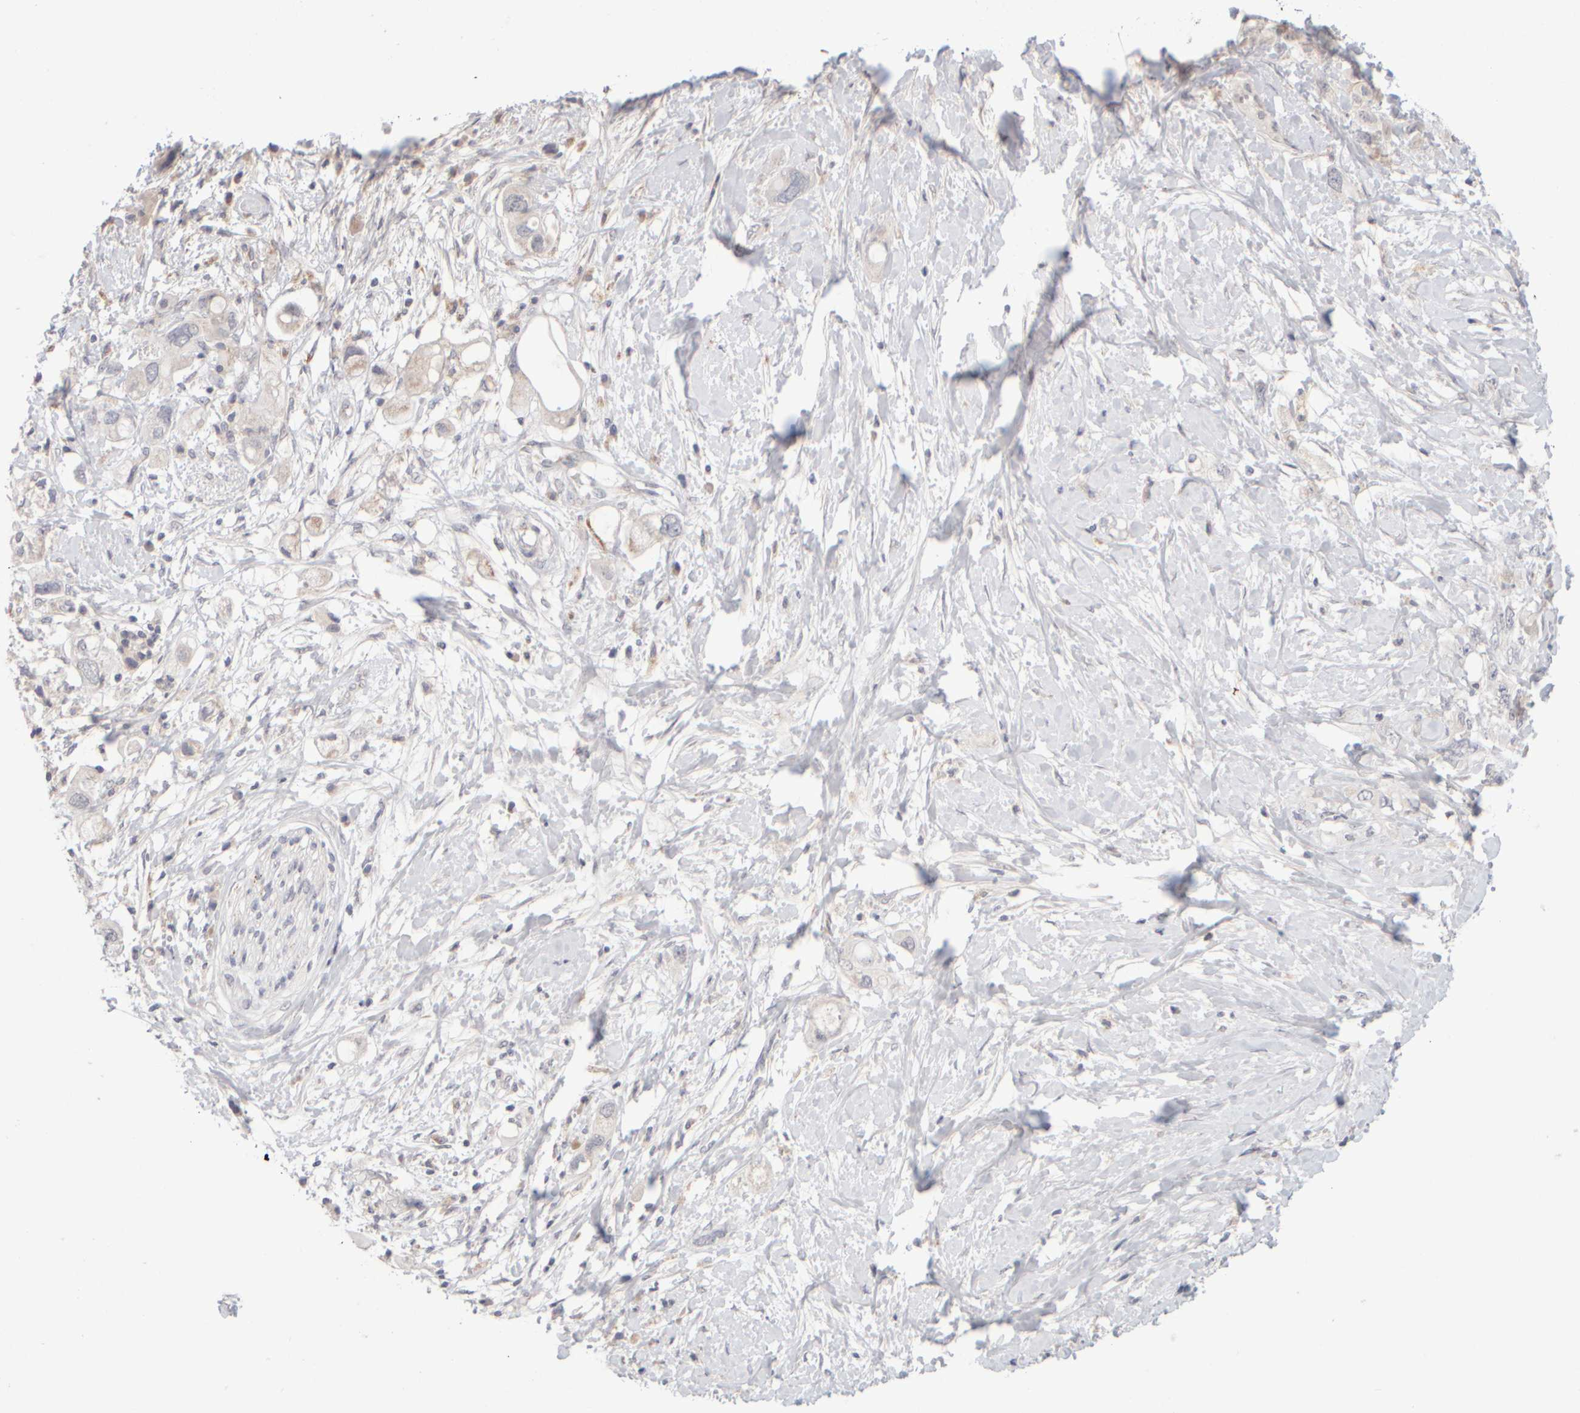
{"staining": {"intensity": "negative", "quantity": "none", "location": "none"}, "tissue": "pancreatic cancer", "cell_type": "Tumor cells", "image_type": "cancer", "snomed": [{"axis": "morphology", "description": "Adenocarcinoma, NOS"}, {"axis": "topography", "description": "Pancreas"}], "caption": "Immunohistochemical staining of pancreatic cancer demonstrates no significant positivity in tumor cells.", "gene": "ZNF112", "patient": {"sex": "female", "age": 56}}